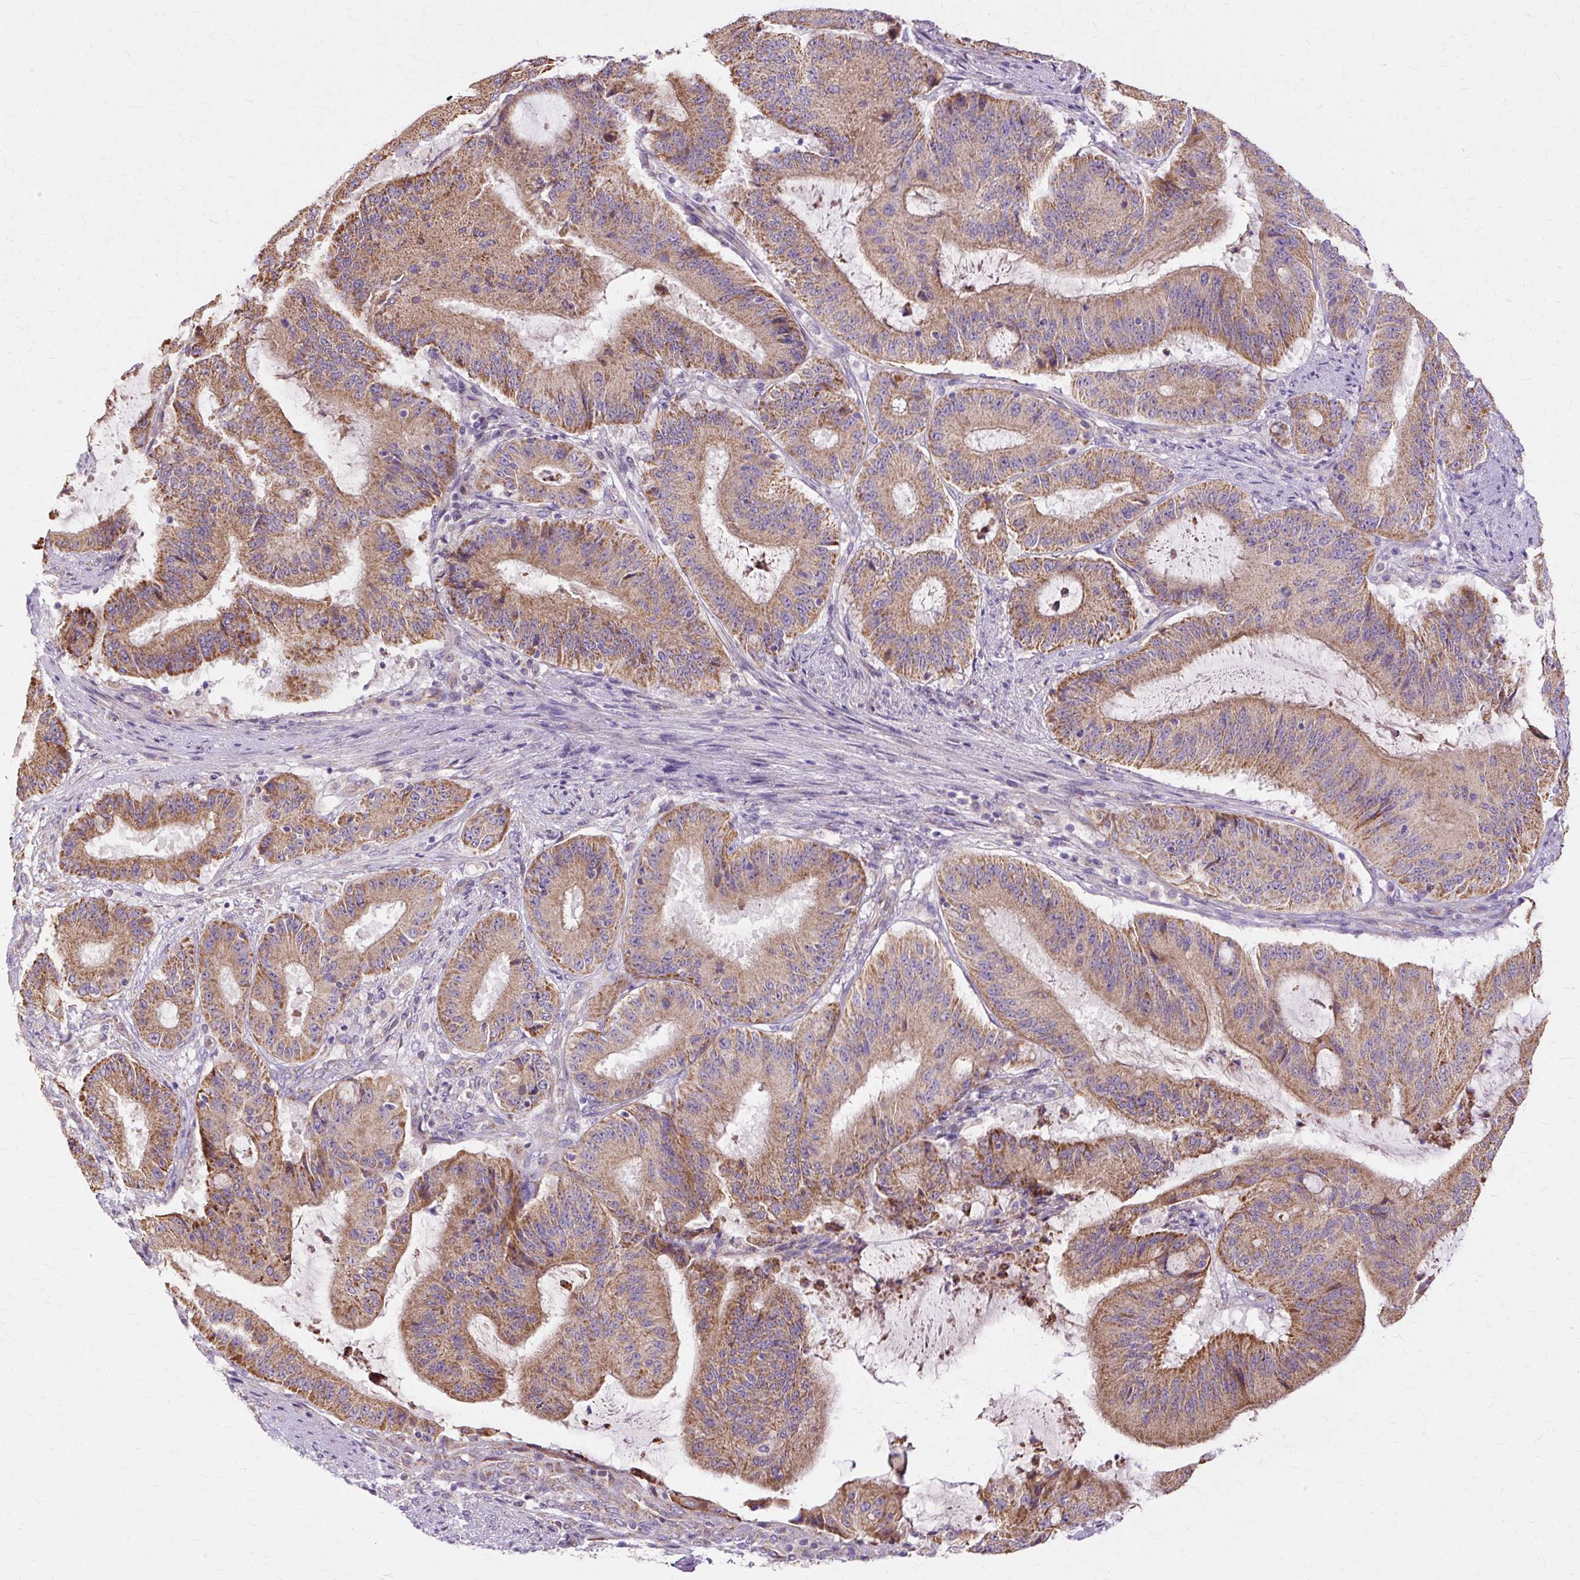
{"staining": {"intensity": "moderate", "quantity": ">75%", "location": "cytoplasmic/membranous"}, "tissue": "liver cancer", "cell_type": "Tumor cells", "image_type": "cancer", "snomed": [{"axis": "morphology", "description": "Normal tissue, NOS"}, {"axis": "morphology", "description": "Cholangiocarcinoma"}, {"axis": "topography", "description": "Liver"}, {"axis": "topography", "description": "Peripheral nerve tissue"}], "caption": "Approximately >75% of tumor cells in liver cholangiocarcinoma reveal moderate cytoplasmic/membranous protein expression as visualized by brown immunohistochemical staining.", "gene": "PDZD2", "patient": {"sex": "female", "age": 73}}